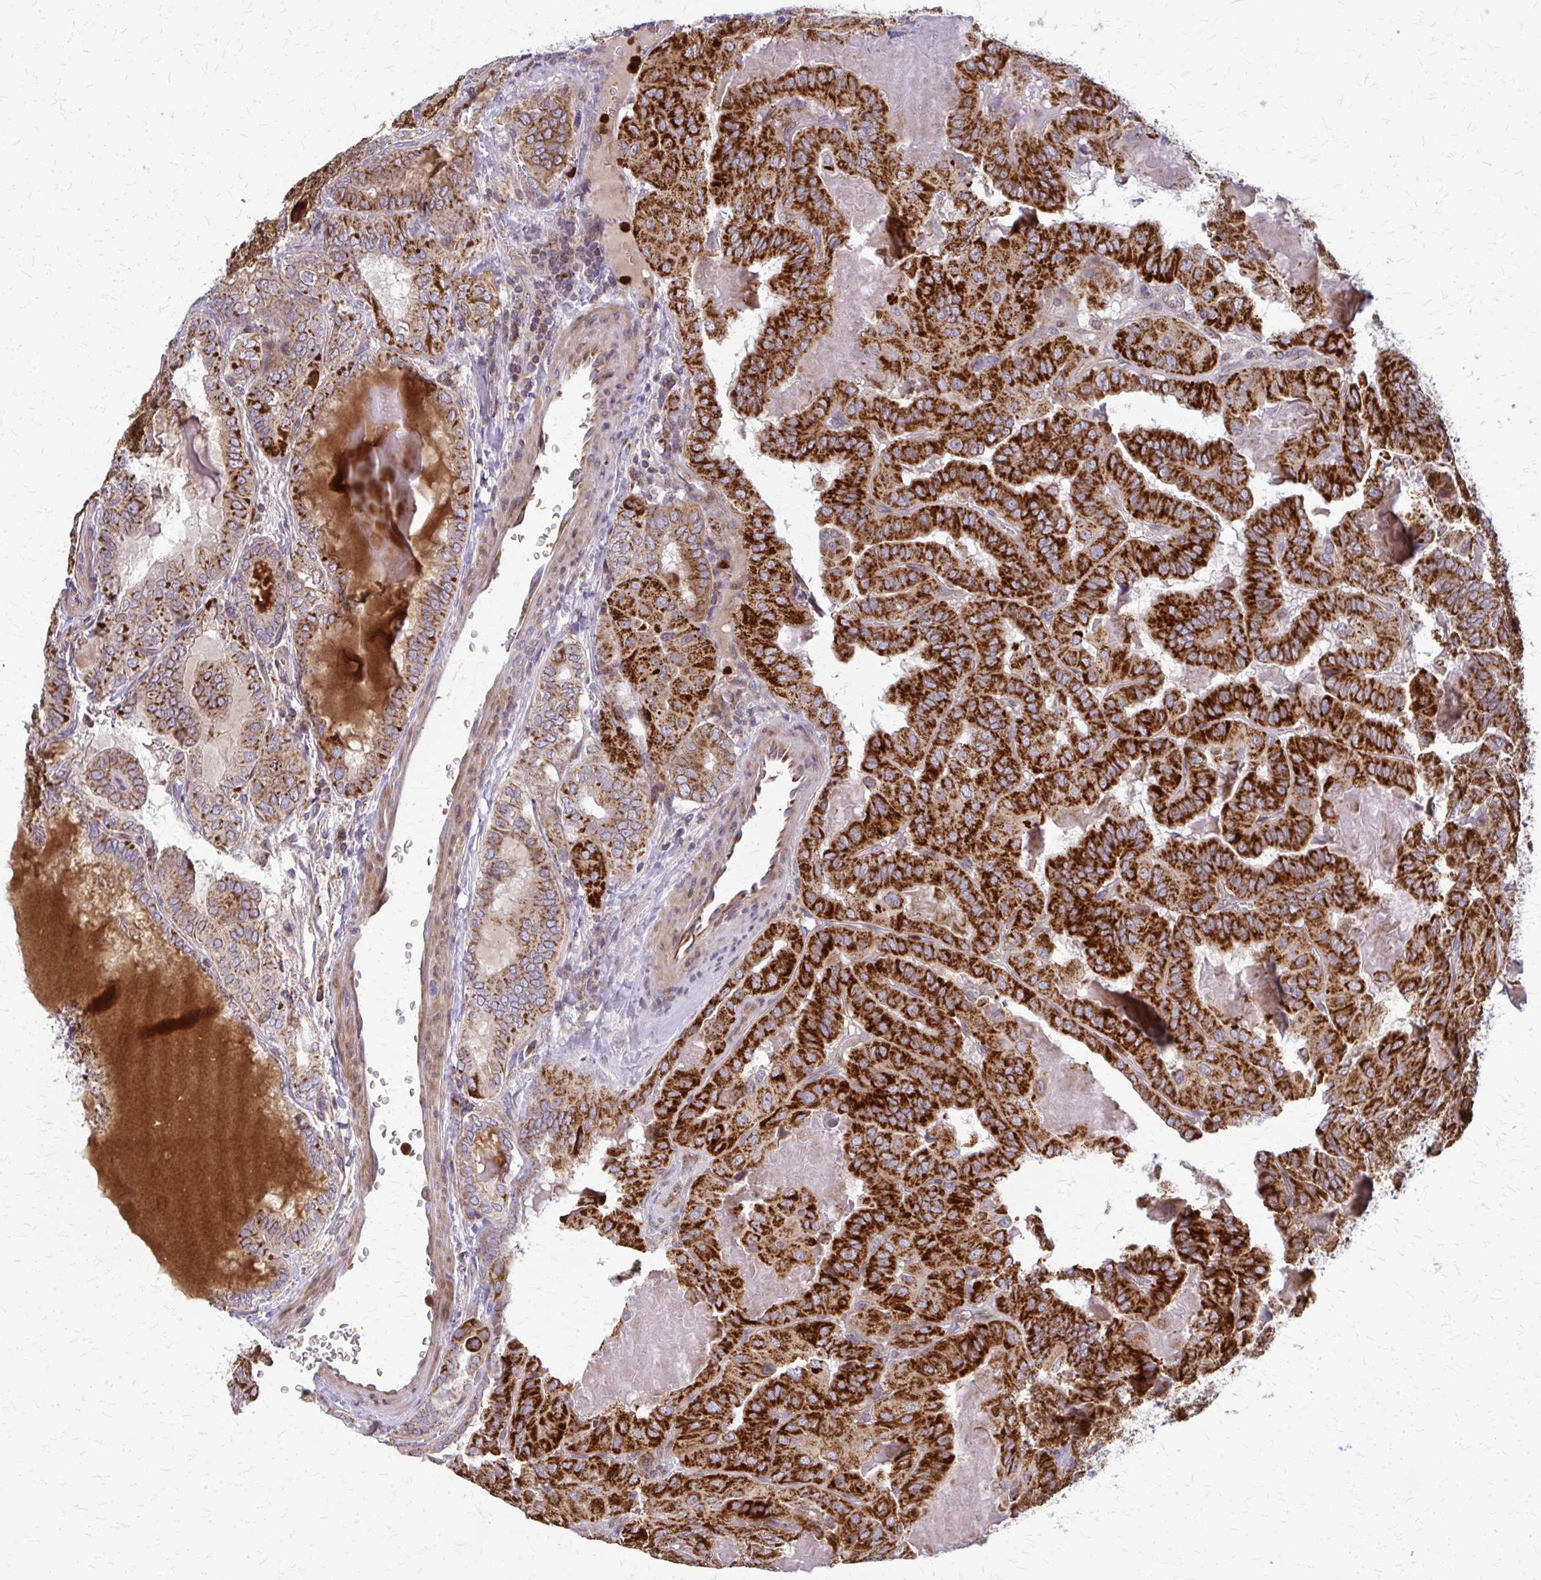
{"staining": {"intensity": "strong", "quantity": ">75%", "location": "cytoplasmic/membranous"}, "tissue": "thyroid cancer", "cell_type": "Tumor cells", "image_type": "cancer", "snomed": [{"axis": "morphology", "description": "Papillary adenocarcinoma, NOS"}, {"axis": "topography", "description": "Thyroid gland"}], "caption": "DAB immunohistochemical staining of papillary adenocarcinoma (thyroid) demonstrates strong cytoplasmic/membranous protein expression in approximately >75% of tumor cells.", "gene": "MCCC1", "patient": {"sex": "female", "age": 46}}